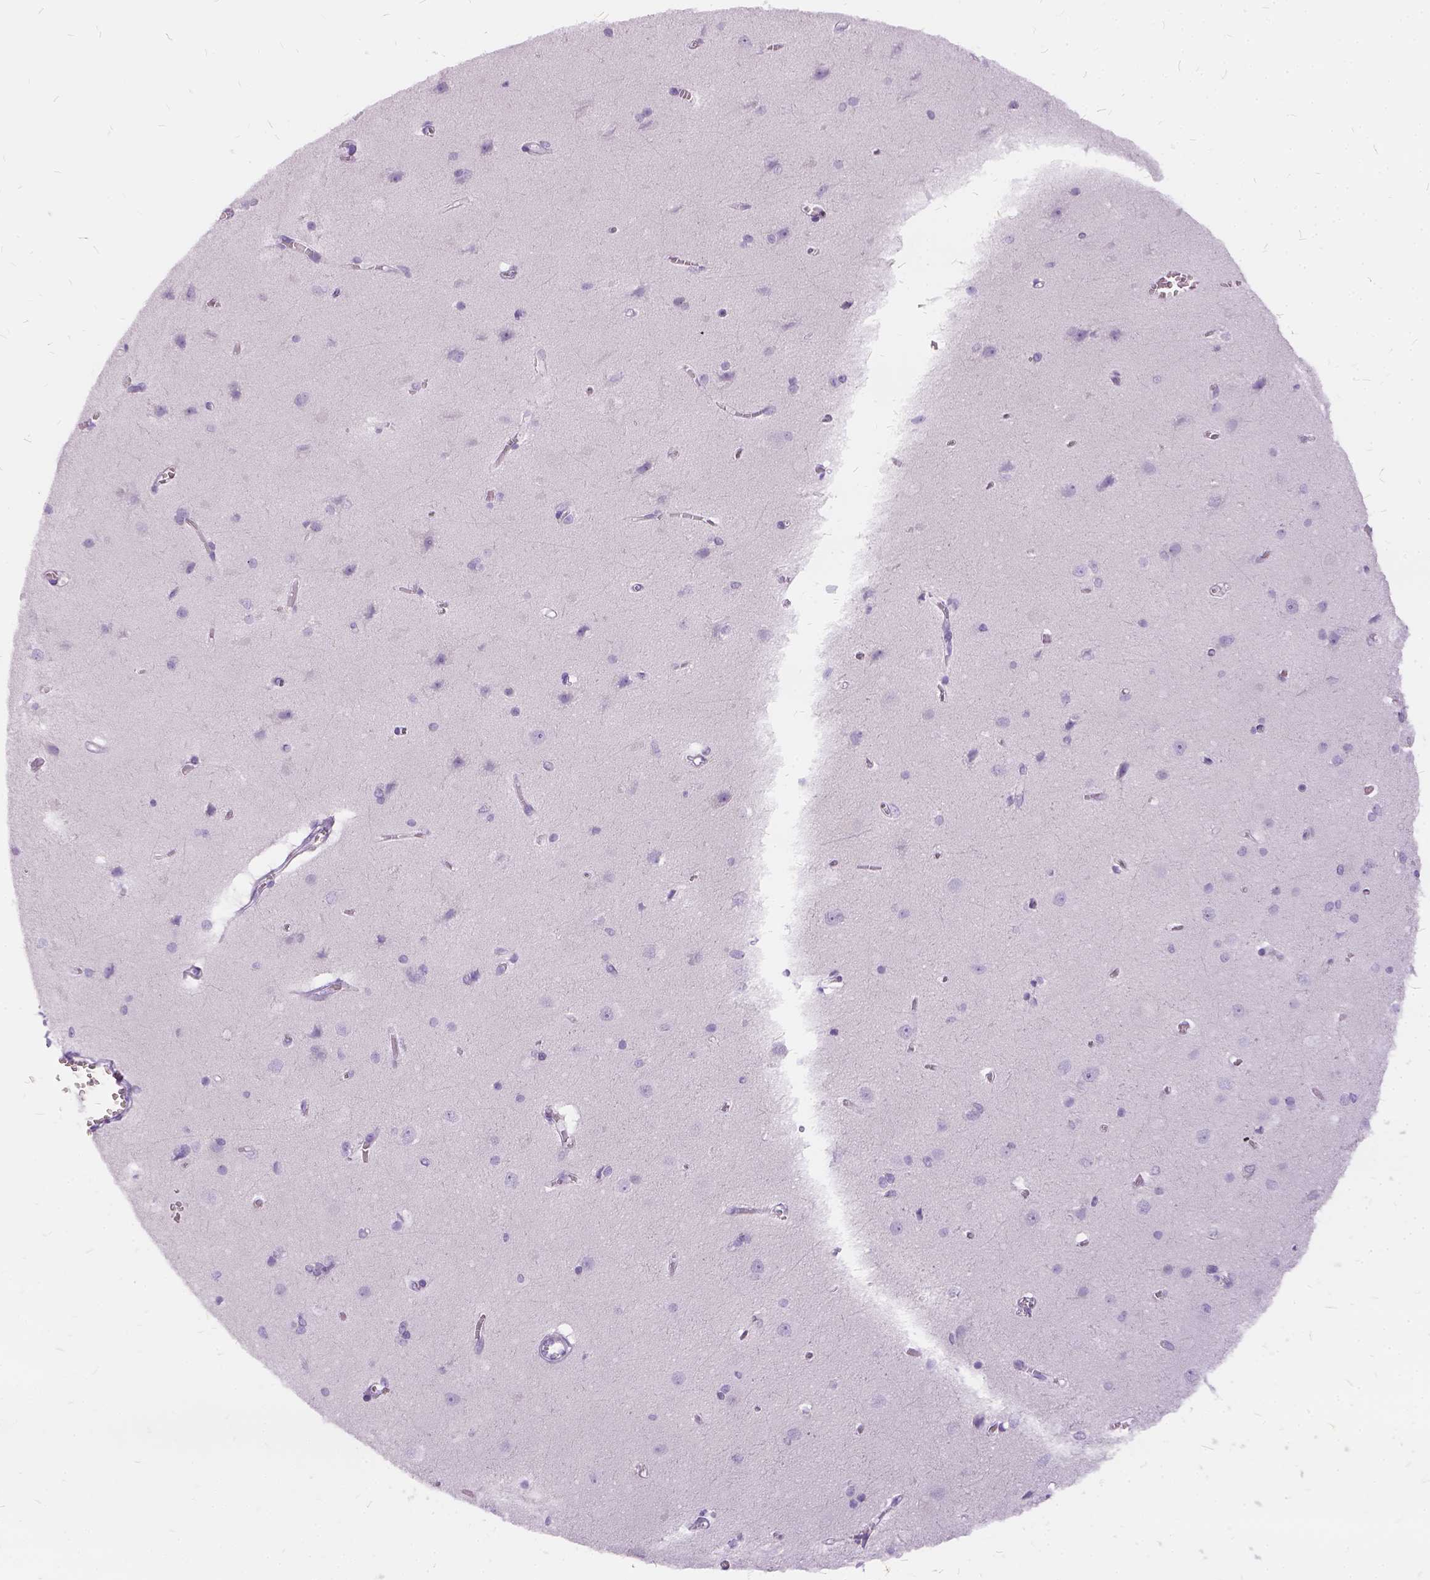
{"staining": {"intensity": "negative", "quantity": "none", "location": "none"}, "tissue": "cerebral cortex", "cell_type": "Endothelial cells", "image_type": "normal", "snomed": [{"axis": "morphology", "description": "Normal tissue, NOS"}, {"axis": "topography", "description": "Cerebral cortex"}], "caption": "DAB (3,3'-diaminobenzidine) immunohistochemical staining of normal cerebral cortex shows no significant expression in endothelial cells. (DAB (3,3'-diaminobenzidine) immunohistochemistry, high magnification).", "gene": "FDX1", "patient": {"sex": "male", "age": 37}}